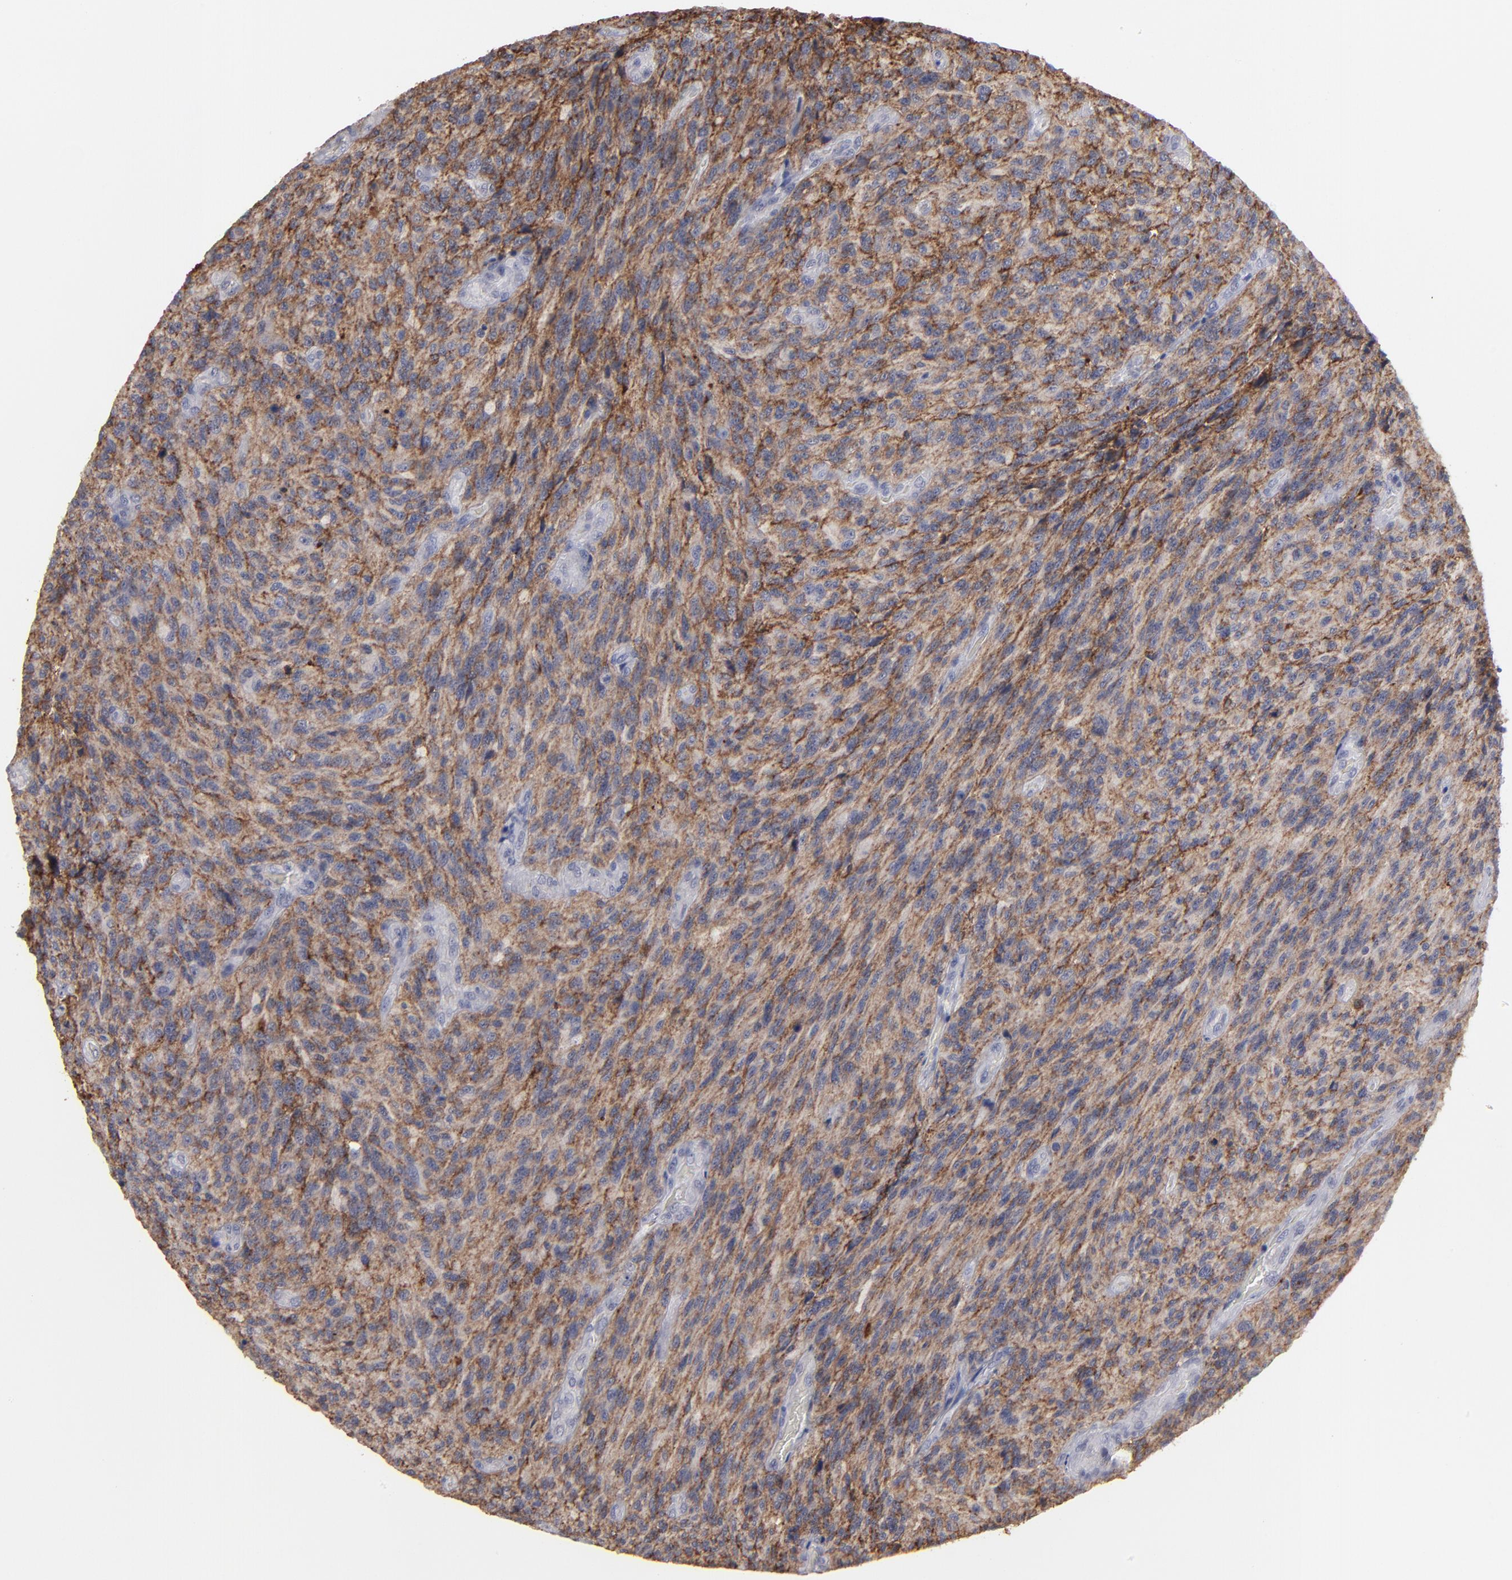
{"staining": {"intensity": "weak", "quantity": "<25%", "location": "cytoplasmic/membranous"}, "tissue": "glioma", "cell_type": "Tumor cells", "image_type": "cancer", "snomed": [{"axis": "morphology", "description": "Normal tissue, NOS"}, {"axis": "morphology", "description": "Glioma, malignant, High grade"}, {"axis": "topography", "description": "Cerebral cortex"}], "caption": "Glioma stained for a protein using immunohistochemistry (IHC) demonstrates no positivity tumor cells.", "gene": "GPM6B", "patient": {"sex": "male", "age": 56}}